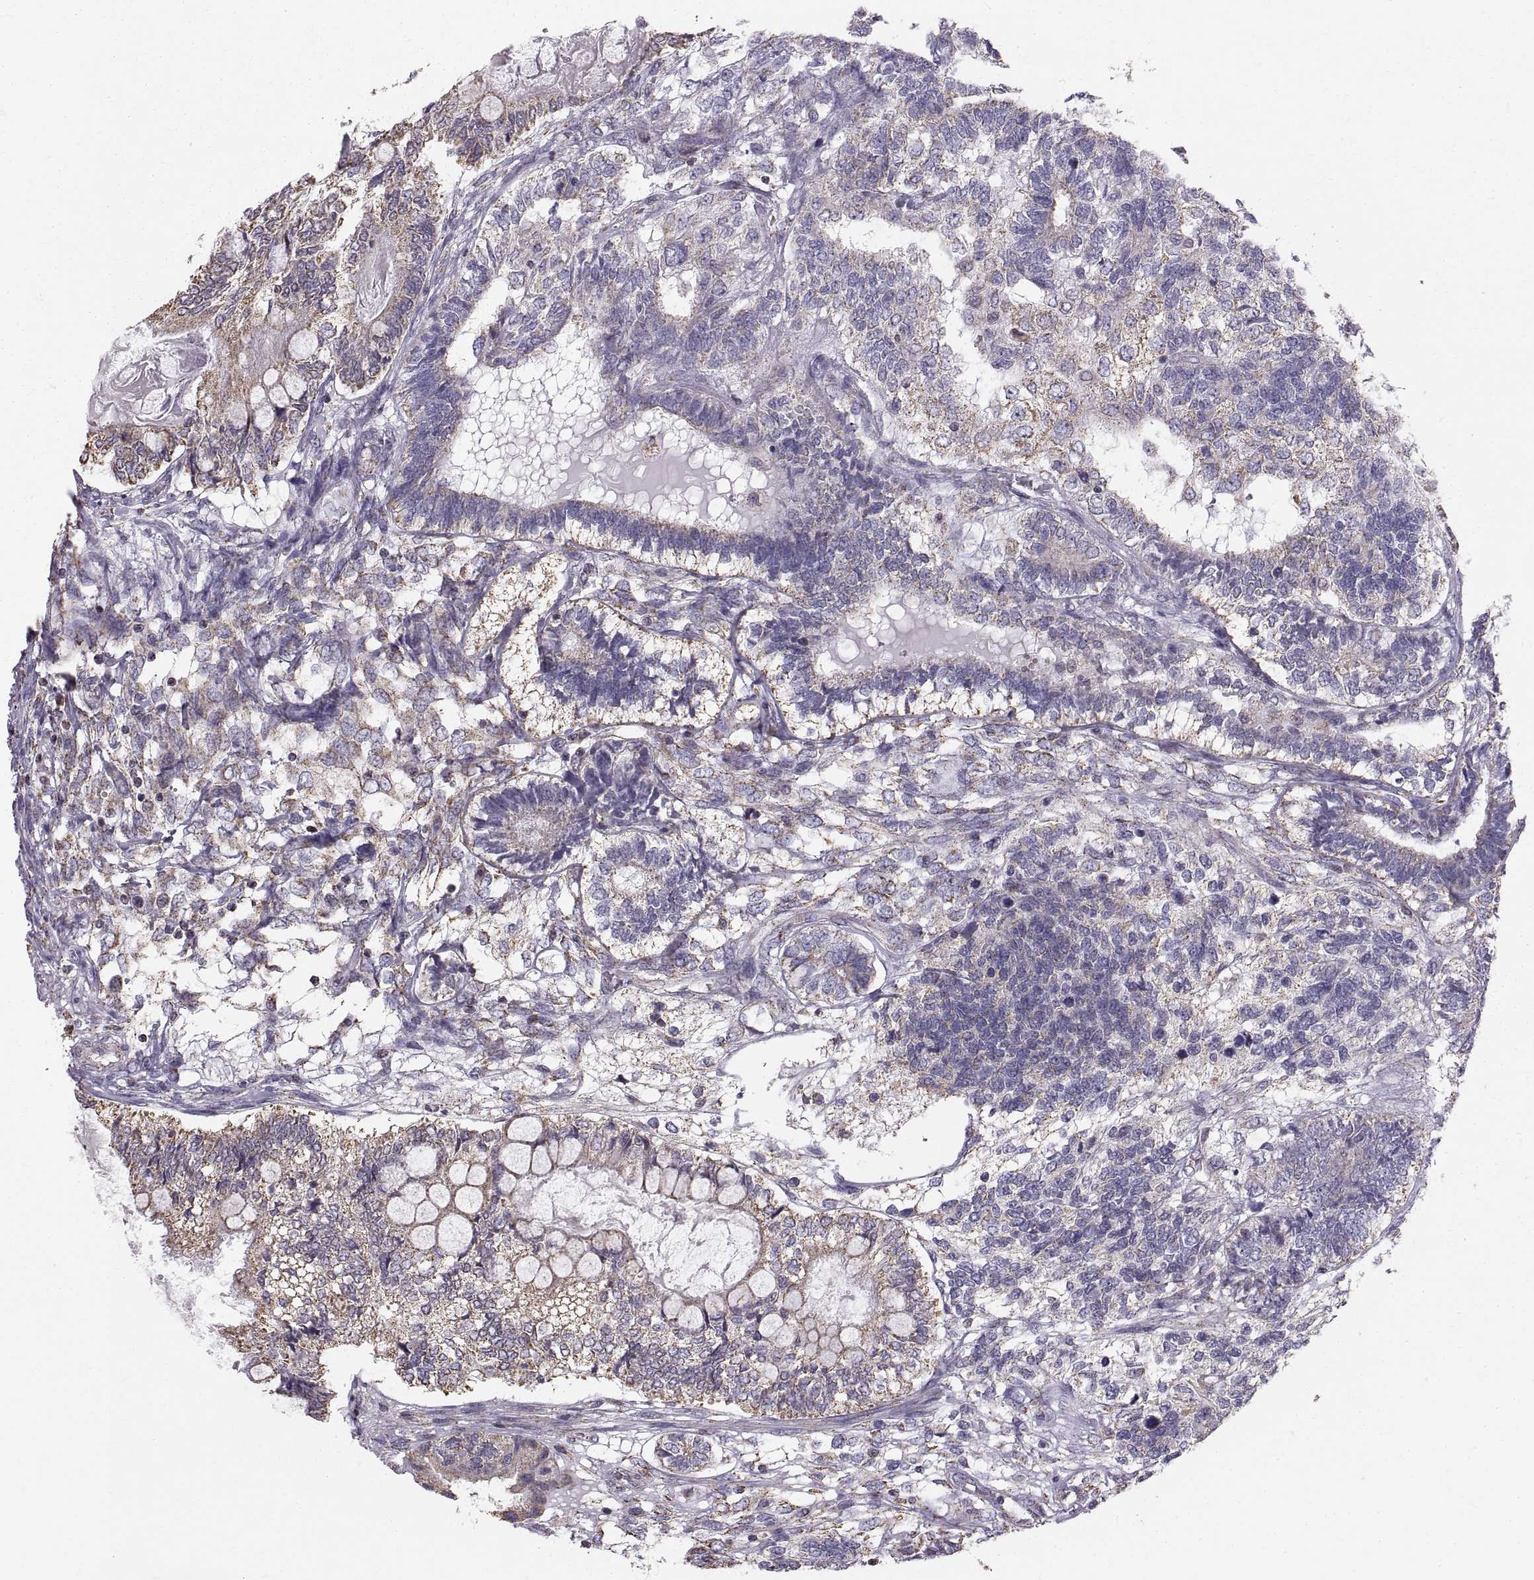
{"staining": {"intensity": "weak", "quantity": ">75%", "location": "cytoplasmic/membranous"}, "tissue": "testis cancer", "cell_type": "Tumor cells", "image_type": "cancer", "snomed": [{"axis": "morphology", "description": "Seminoma, NOS"}, {"axis": "morphology", "description": "Carcinoma, Embryonal, NOS"}, {"axis": "topography", "description": "Testis"}], "caption": "The immunohistochemical stain highlights weak cytoplasmic/membranous staining in tumor cells of testis cancer (seminoma) tissue. (DAB IHC with brightfield microscopy, high magnification).", "gene": "STMND1", "patient": {"sex": "male", "age": 41}}